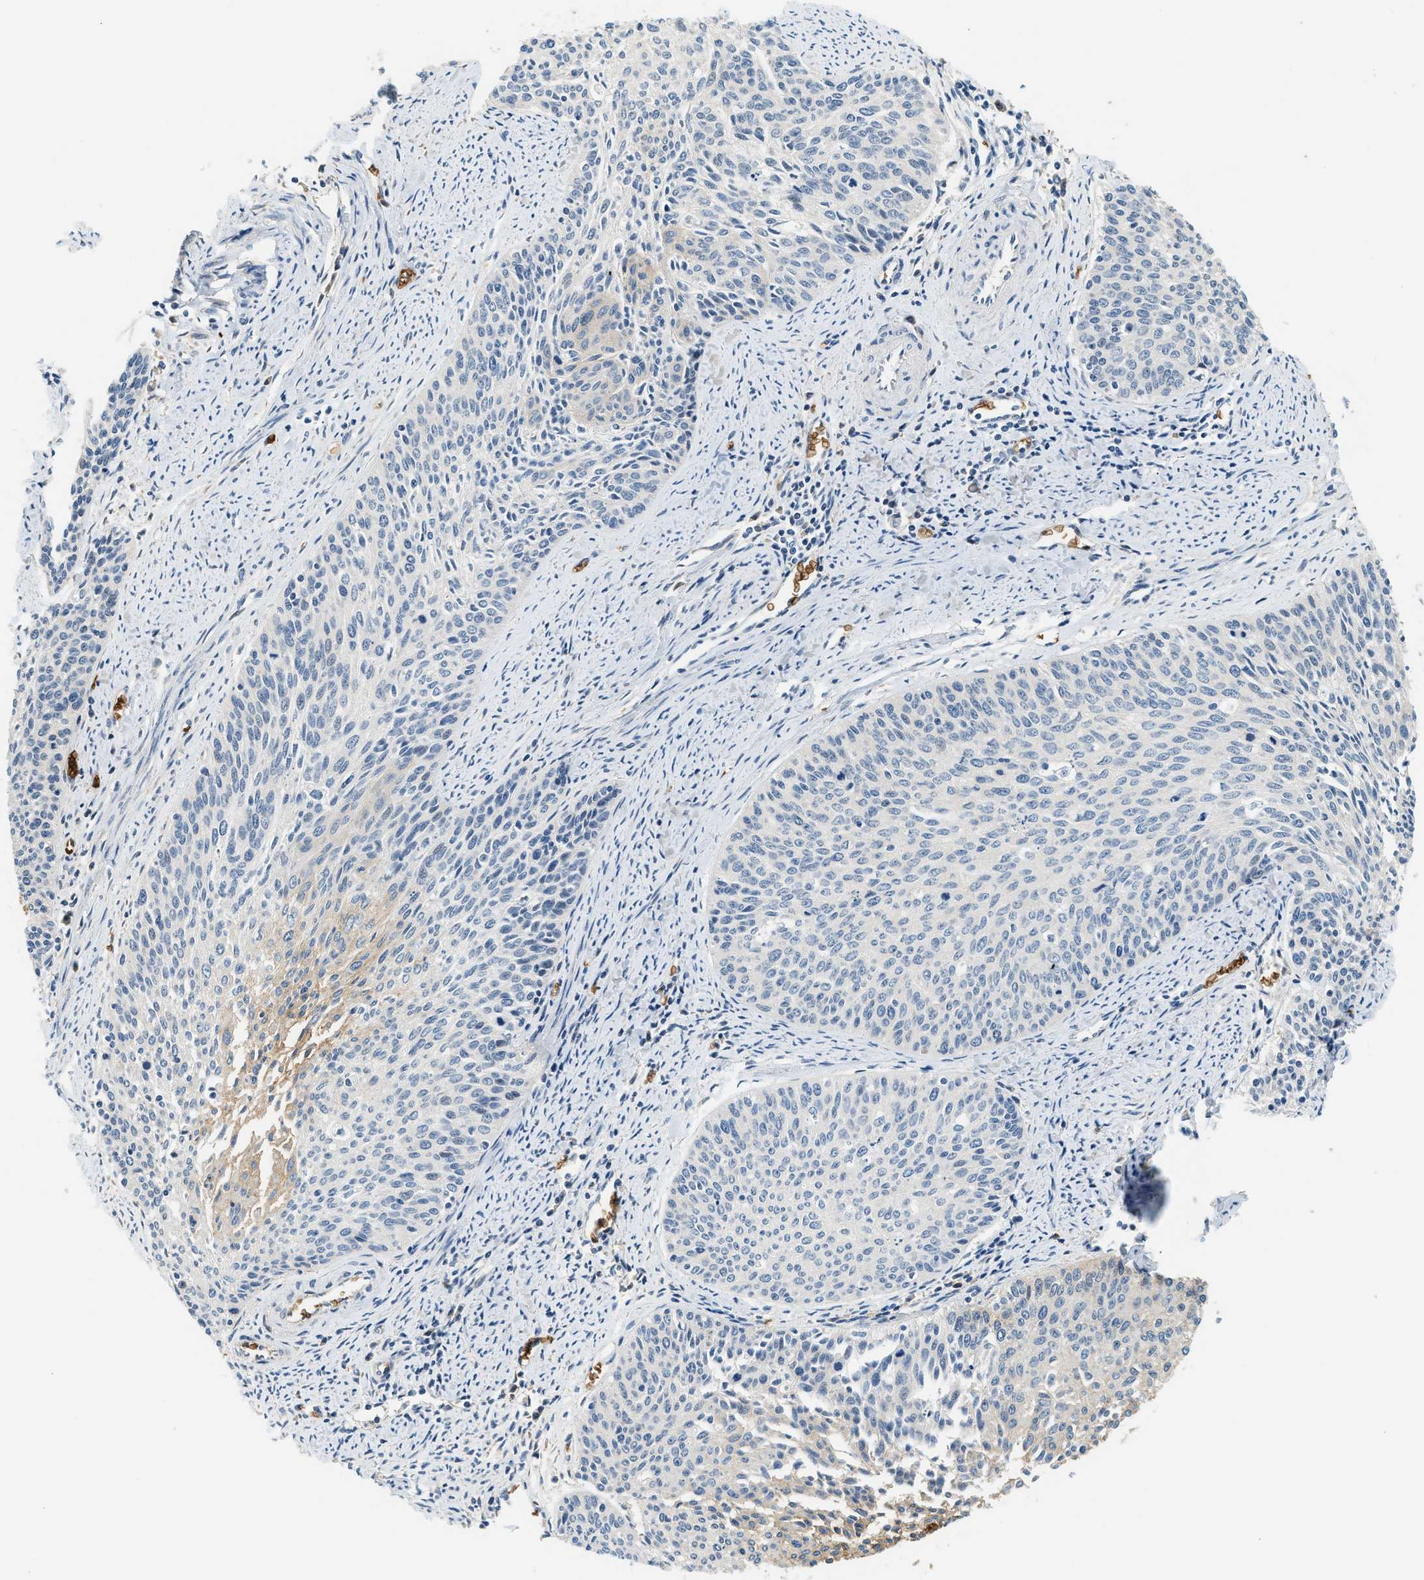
{"staining": {"intensity": "weak", "quantity": "<25%", "location": "cytoplasmic/membranous"}, "tissue": "cervical cancer", "cell_type": "Tumor cells", "image_type": "cancer", "snomed": [{"axis": "morphology", "description": "Squamous cell carcinoma, NOS"}, {"axis": "topography", "description": "Cervix"}], "caption": "Squamous cell carcinoma (cervical) was stained to show a protein in brown. There is no significant expression in tumor cells. (Brightfield microscopy of DAB IHC at high magnification).", "gene": "CYTH2", "patient": {"sex": "female", "age": 55}}